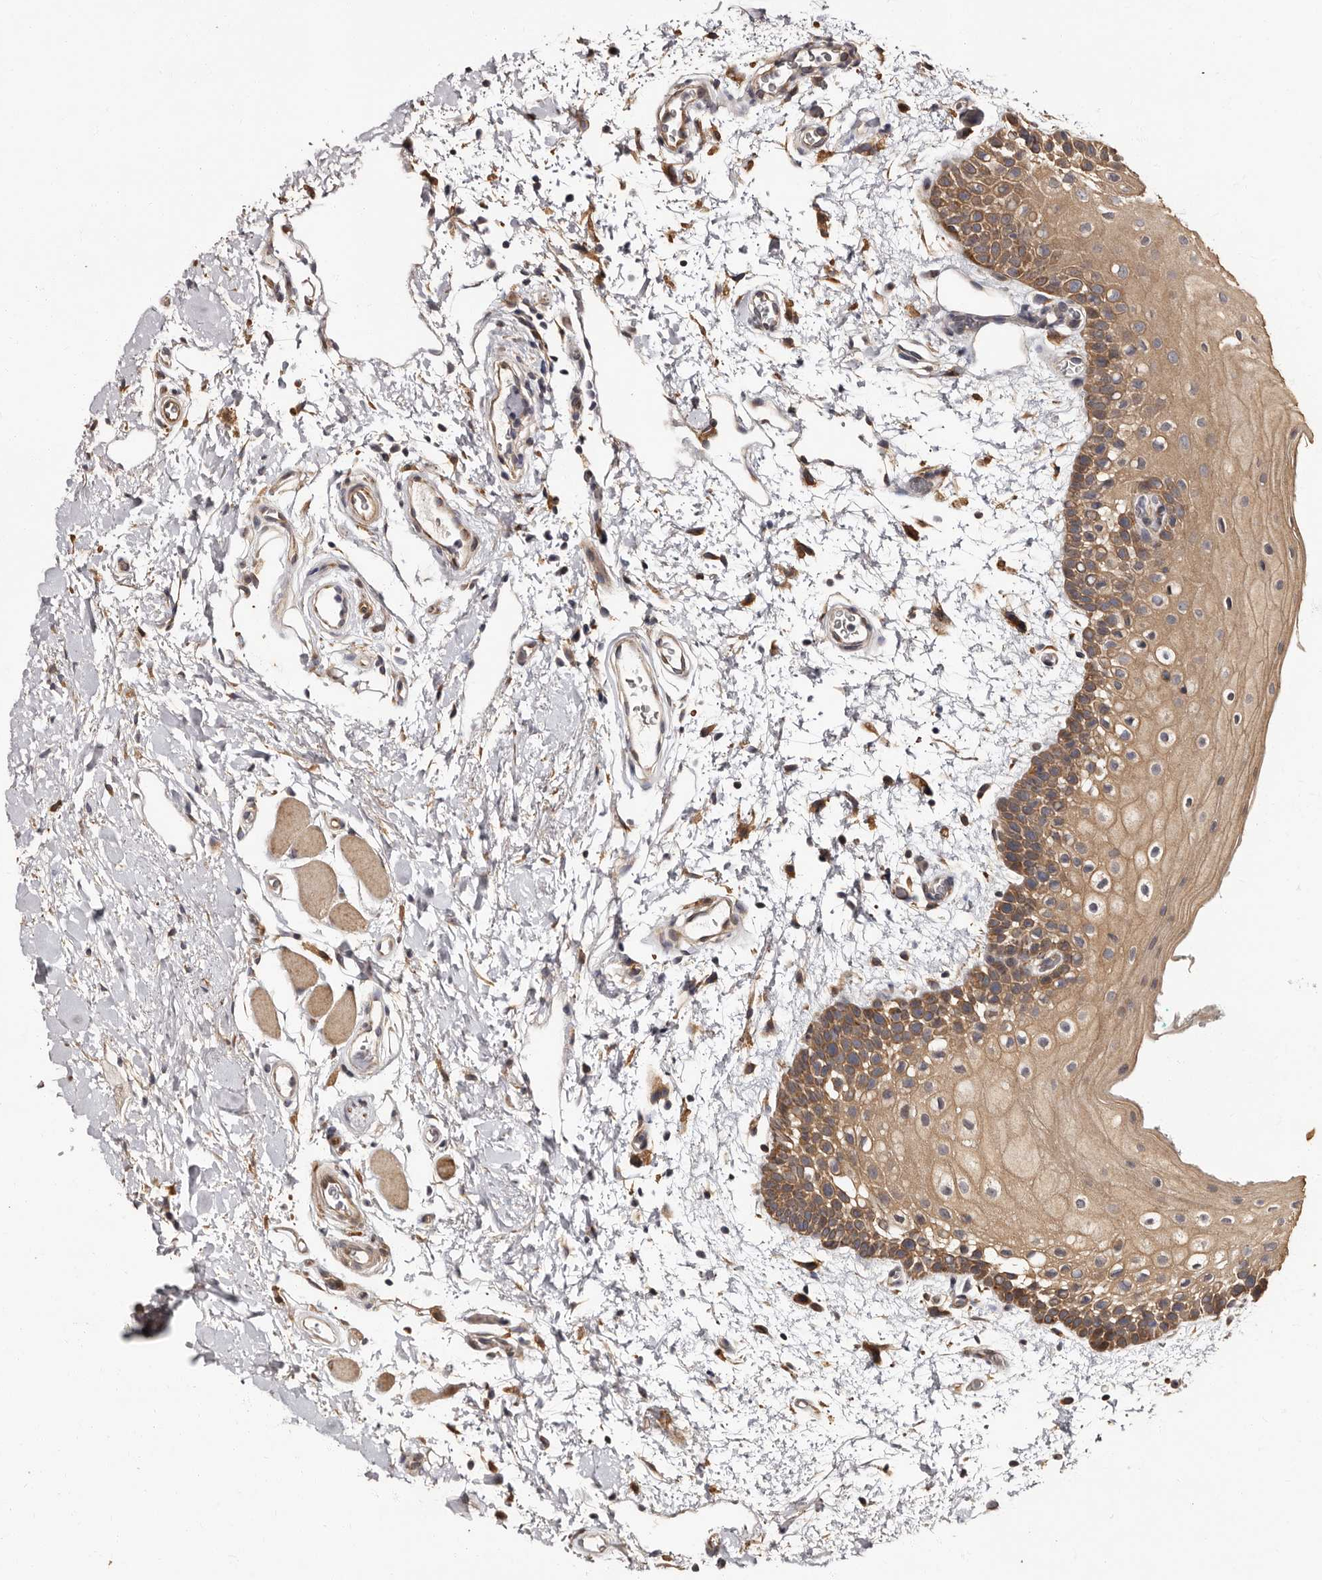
{"staining": {"intensity": "moderate", "quantity": ">75%", "location": "cytoplasmic/membranous"}, "tissue": "oral mucosa", "cell_type": "Squamous epithelial cells", "image_type": "normal", "snomed": [{"axis": "morphology", "description": "Normal tissue, NOS"}, {"axis": "topography", "description": "Oral tissue"}], "caption": "Immunohistochemistry (IHC) micrograph of benign oral mucosa stained for a protein (brown), which displays medium levels of moderate cytoplasmic/membranous positivity in about >75% of squamous epithelial cells.", "gene": "TBC1D22B", "patient": {"sex": "male", "age": 62}}